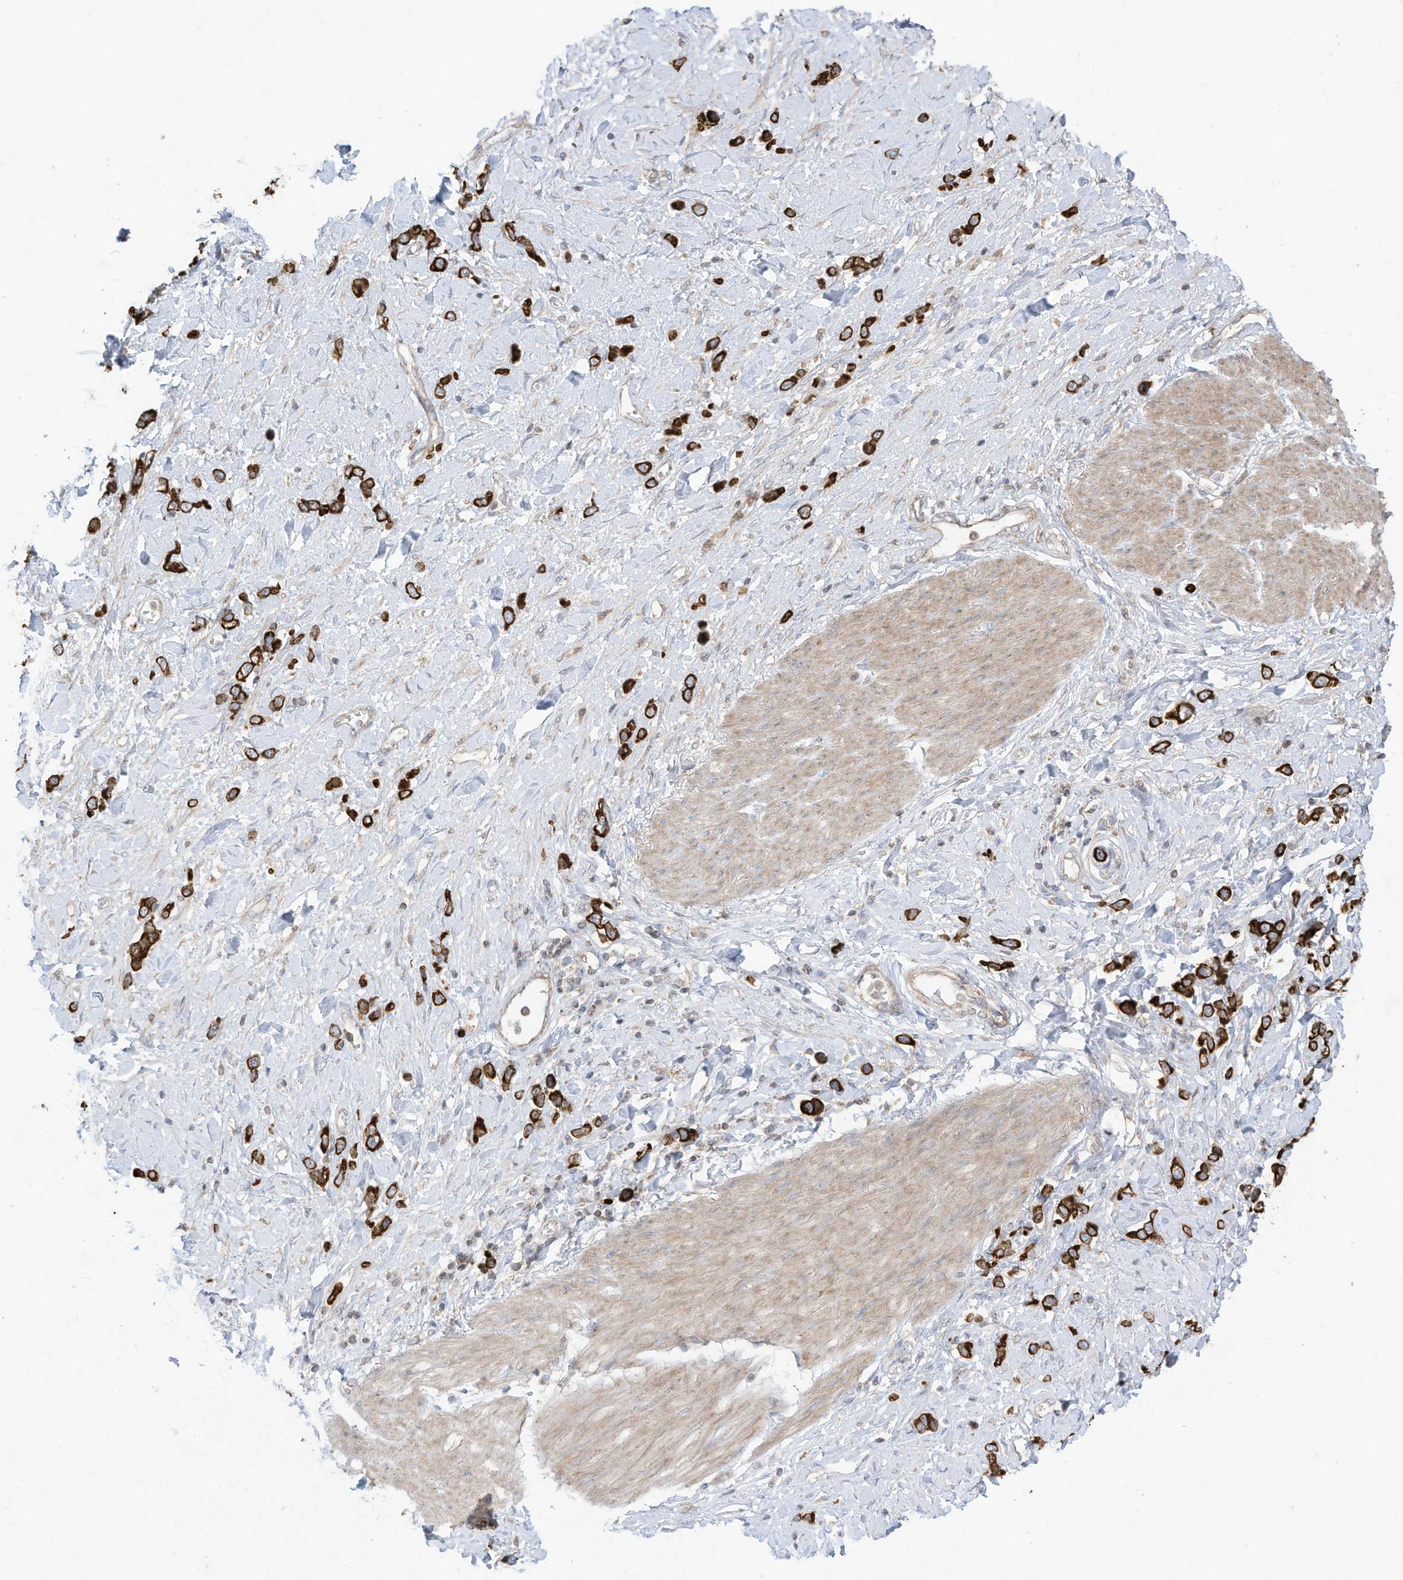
{"staining": {"intensity": "strong", "quantity": ">75%", "location": "cytoplasmic/membranous"}, "tissue": "stomach cancer", "cell_type": "Tumor cells", "image_type": "cancer", "snomed": [{"axis": "morphology", "description": "Normal tissue, NOS"}, {"axis": "morphology", "description": "Adenocarcinoma, NOS"}, {"axis": "topography", "description": "Stomach, upper"}, {"axis": "topography", "description": "Stomach"}], "caption": "A photomicrograph of adenocarcinoma (stomach) stained for a protein shows strong cytoplasmic/membranous brown staining in tumor cells.", "gene": "CGAS", "patient": {"sex": "female", "age": 65}}